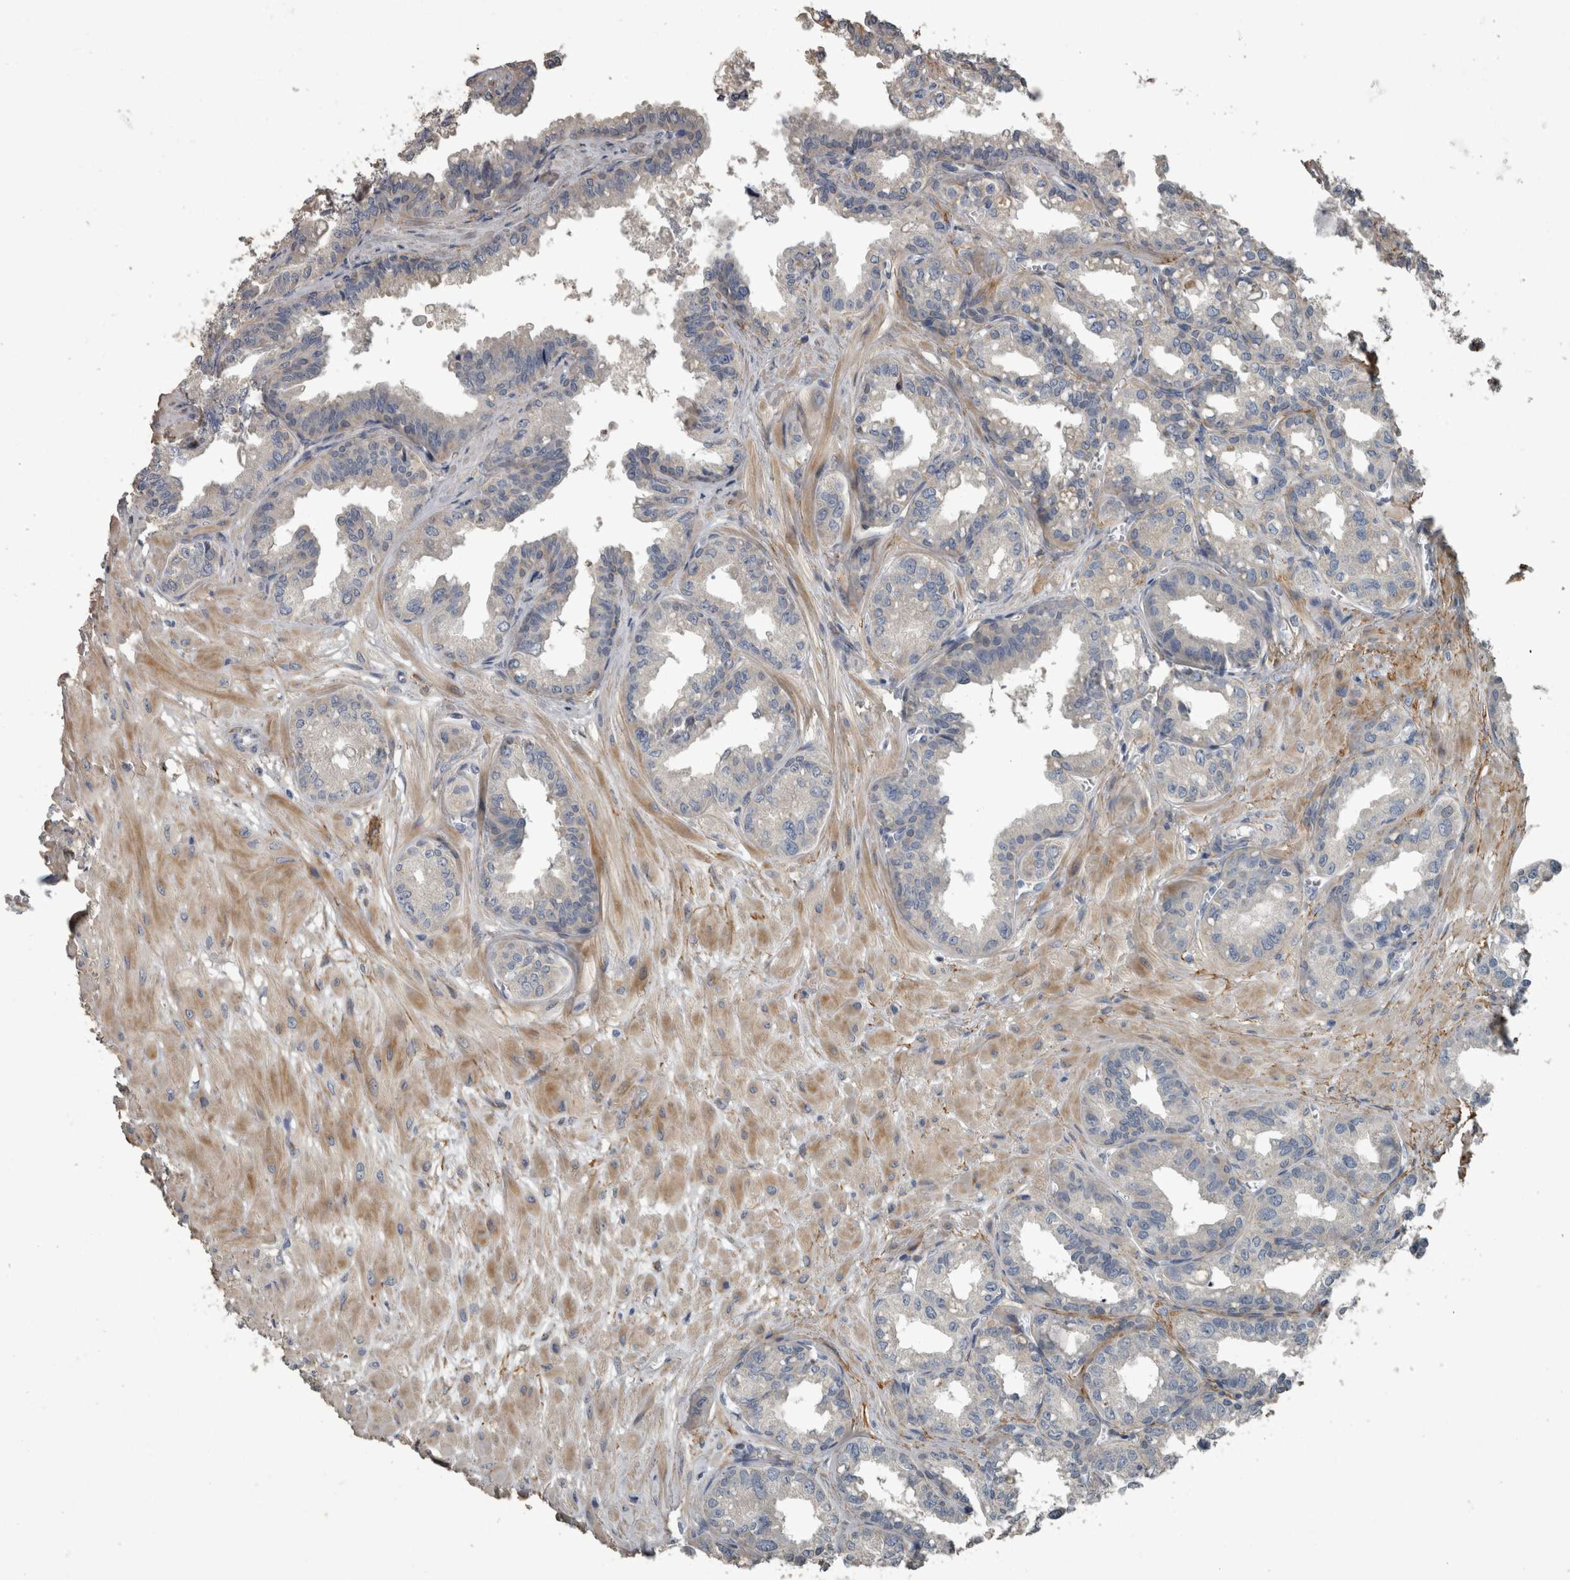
{"staining": {"intensity": "negative", "quantity": "none", "location": "none"}, "tissue": "seminal vesicle", "cell_type": "Glandular cells", "image_type": "normal", "snomed": [{"axis": "morphology", "description": "Normal tissue, NOS"}, {"axis": "topography", "description": "Prostate"}, {"axis": "topography", "description": "Seminal veicle"}], "caption": "IHC micrograph of benign seminal vesicle: seminal vesicle stained with DAB exhibits no significant protein staining in glandular cells. (Immunohistochemistry, brightfield microscopy, high magnification).", "gene": "EFEMP2", "patient": {"sex": "male", "age": 51}}